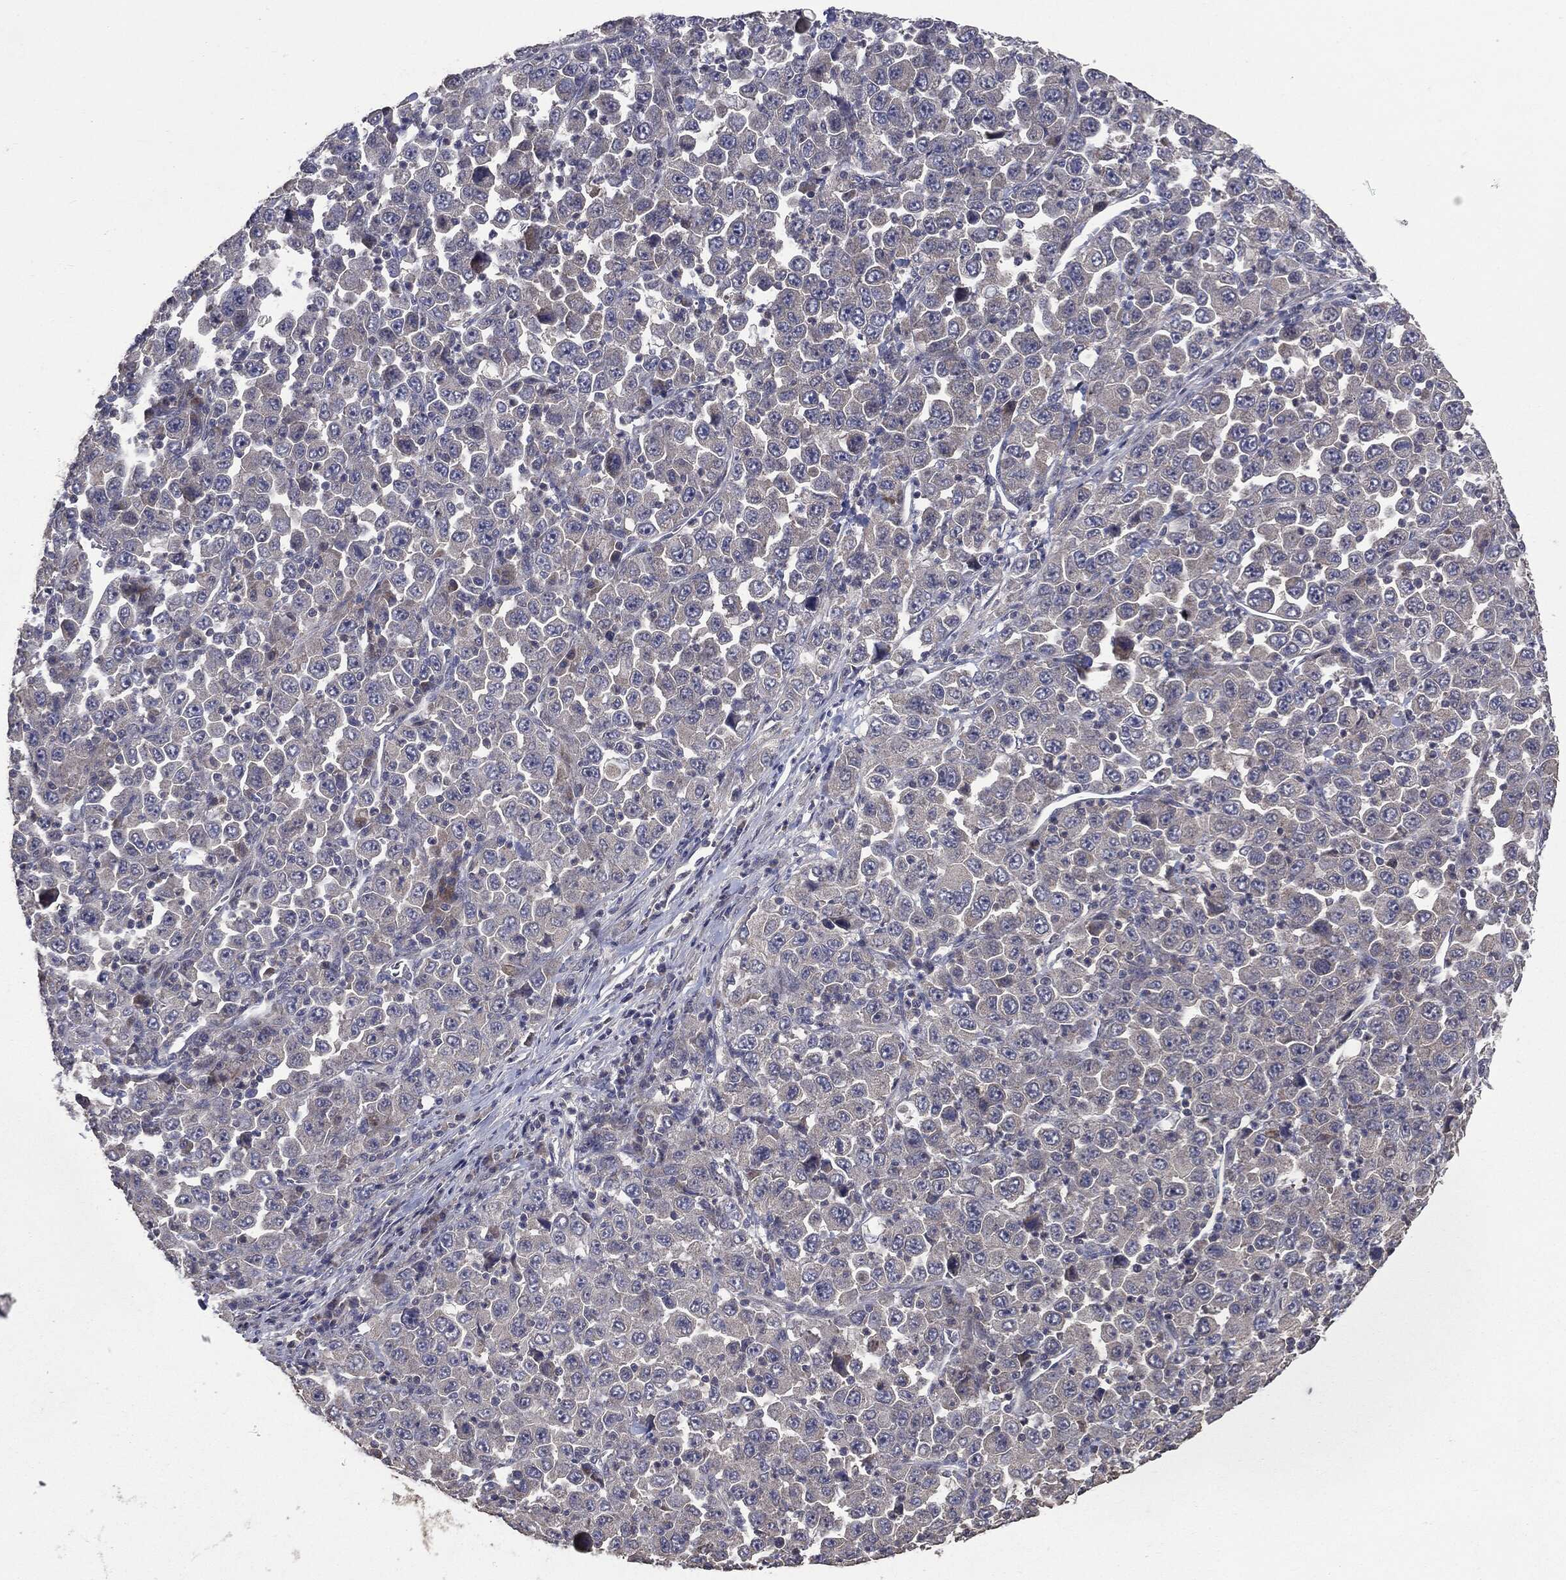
{"staining": {"intensity": "negative", "quantity": "none", "location": "none"}, "tissue": "stomach cancer", "cell_type": "Tumor cells", "image_type": "cancer", "snomed": [{"axis": "morphology", "description": "Normal tissue, NOS"}, {"axis": "morphology", "description": "Adenocarcinoma, NOS"}, {"axis": "topography", "description": "Stomach, upper"}, {"axis": "topography", "description": "Stomach"}], "caption": "A high-resolution image shows immunohistochemistry (IHC) staining of stomach adenocarcinoma, which displays no significant expression in tumor cells.", "gene": "MTOR", "patient": {"sex": "male", "age": 59}}